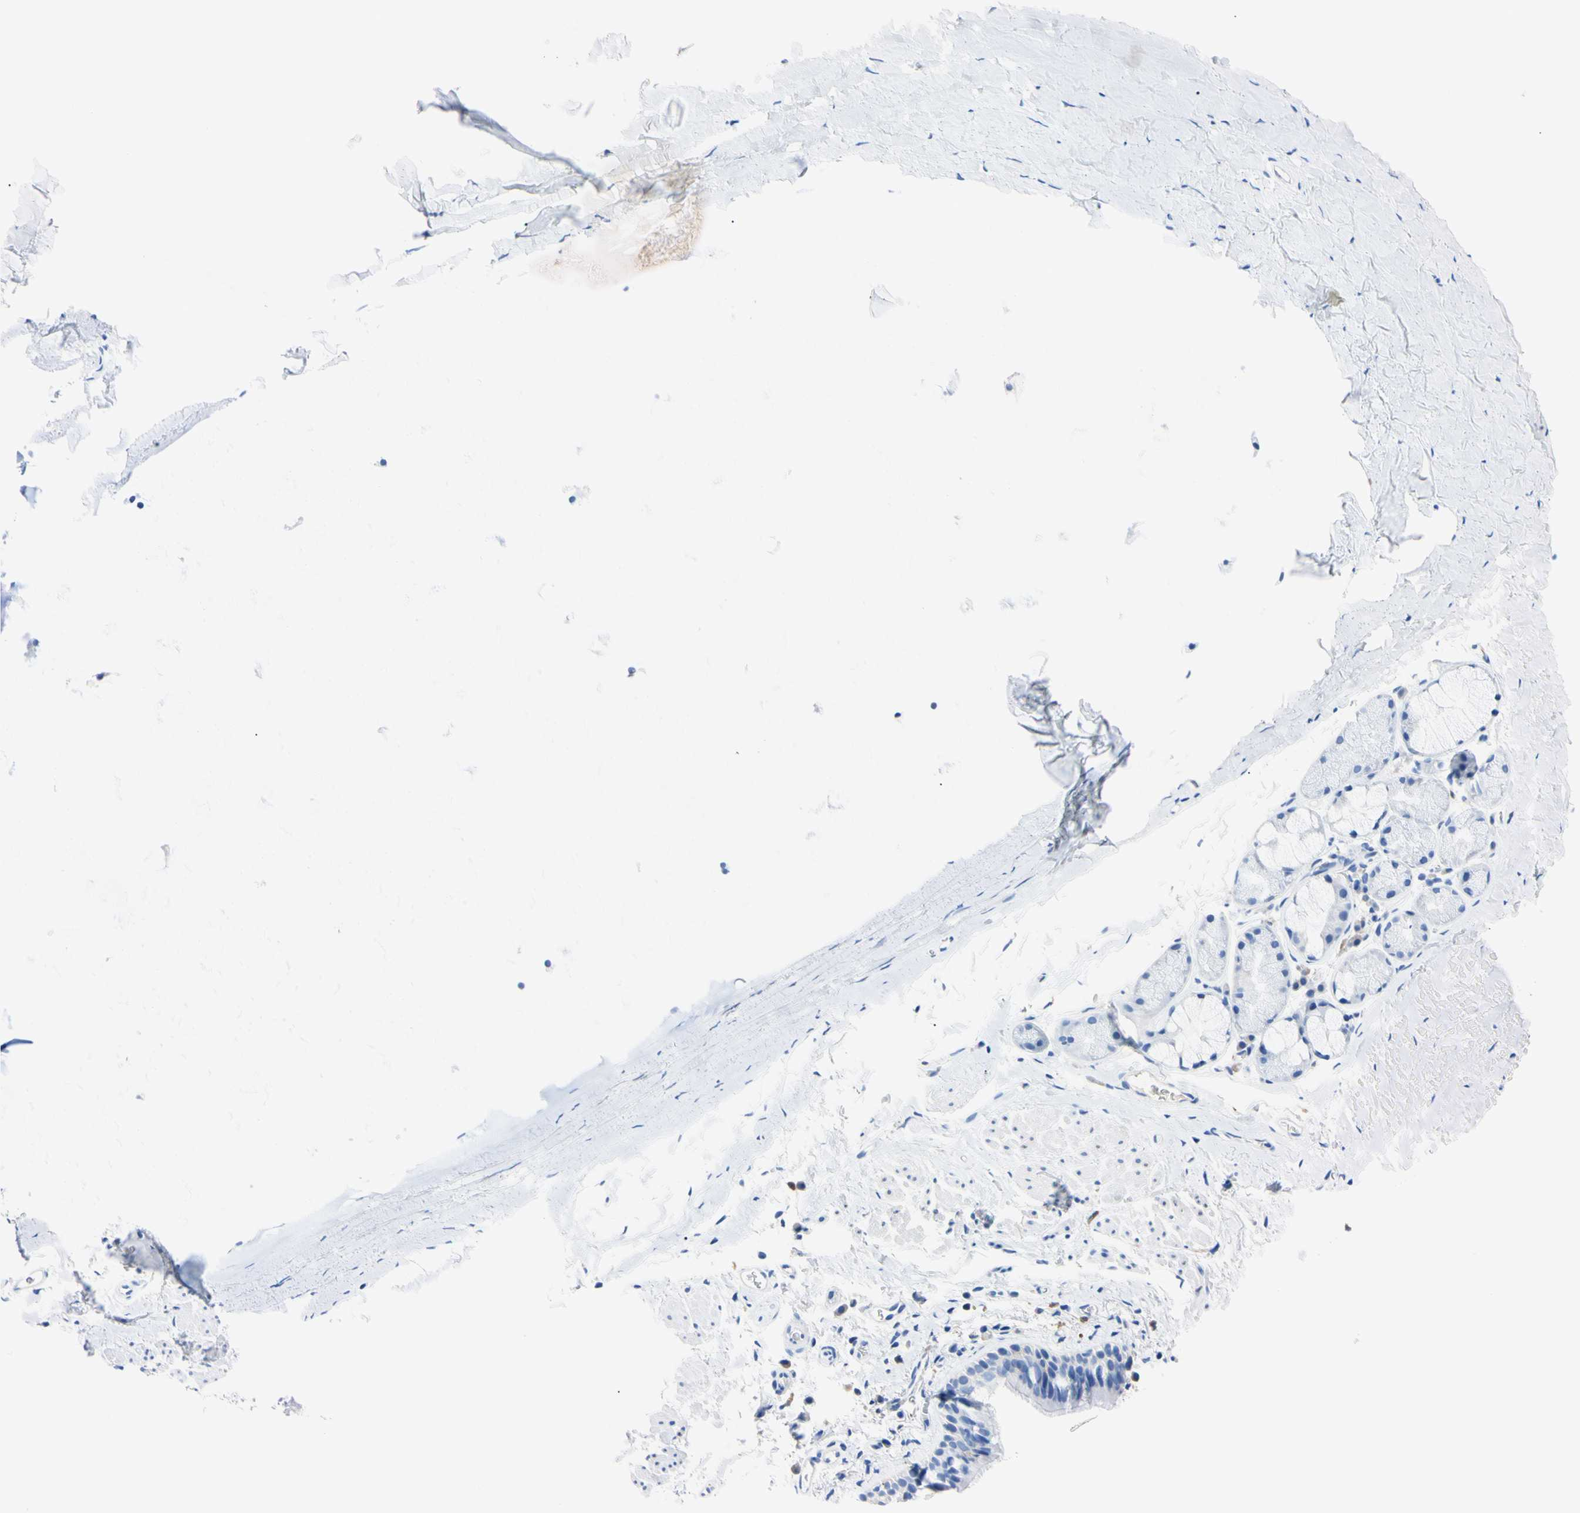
{"staining": {"intensity": "negative", "quantity": "none", "location": "none"}, "tissue": "bronchus", "cell_type": "Respiratory epithelial cells", "image_type": "normal", "snomed": [{"axis": "morphology", "description": "Normal tissue, NOS"}, {"axis": "morphology", "description": "Malignant melanoma, Metastatic site"}, {"axis": "topography", "description": "Bronchus"}, {"axis": "topography", "description": "Lung"}], "caption": "IHC micrograph of unremarkable human bronchus stained for a protein (brown), which demonstrates no expression in respiratory epithelial cells.", "gene": "NCF4", "patient": {"sex": "male", "age": 64}}